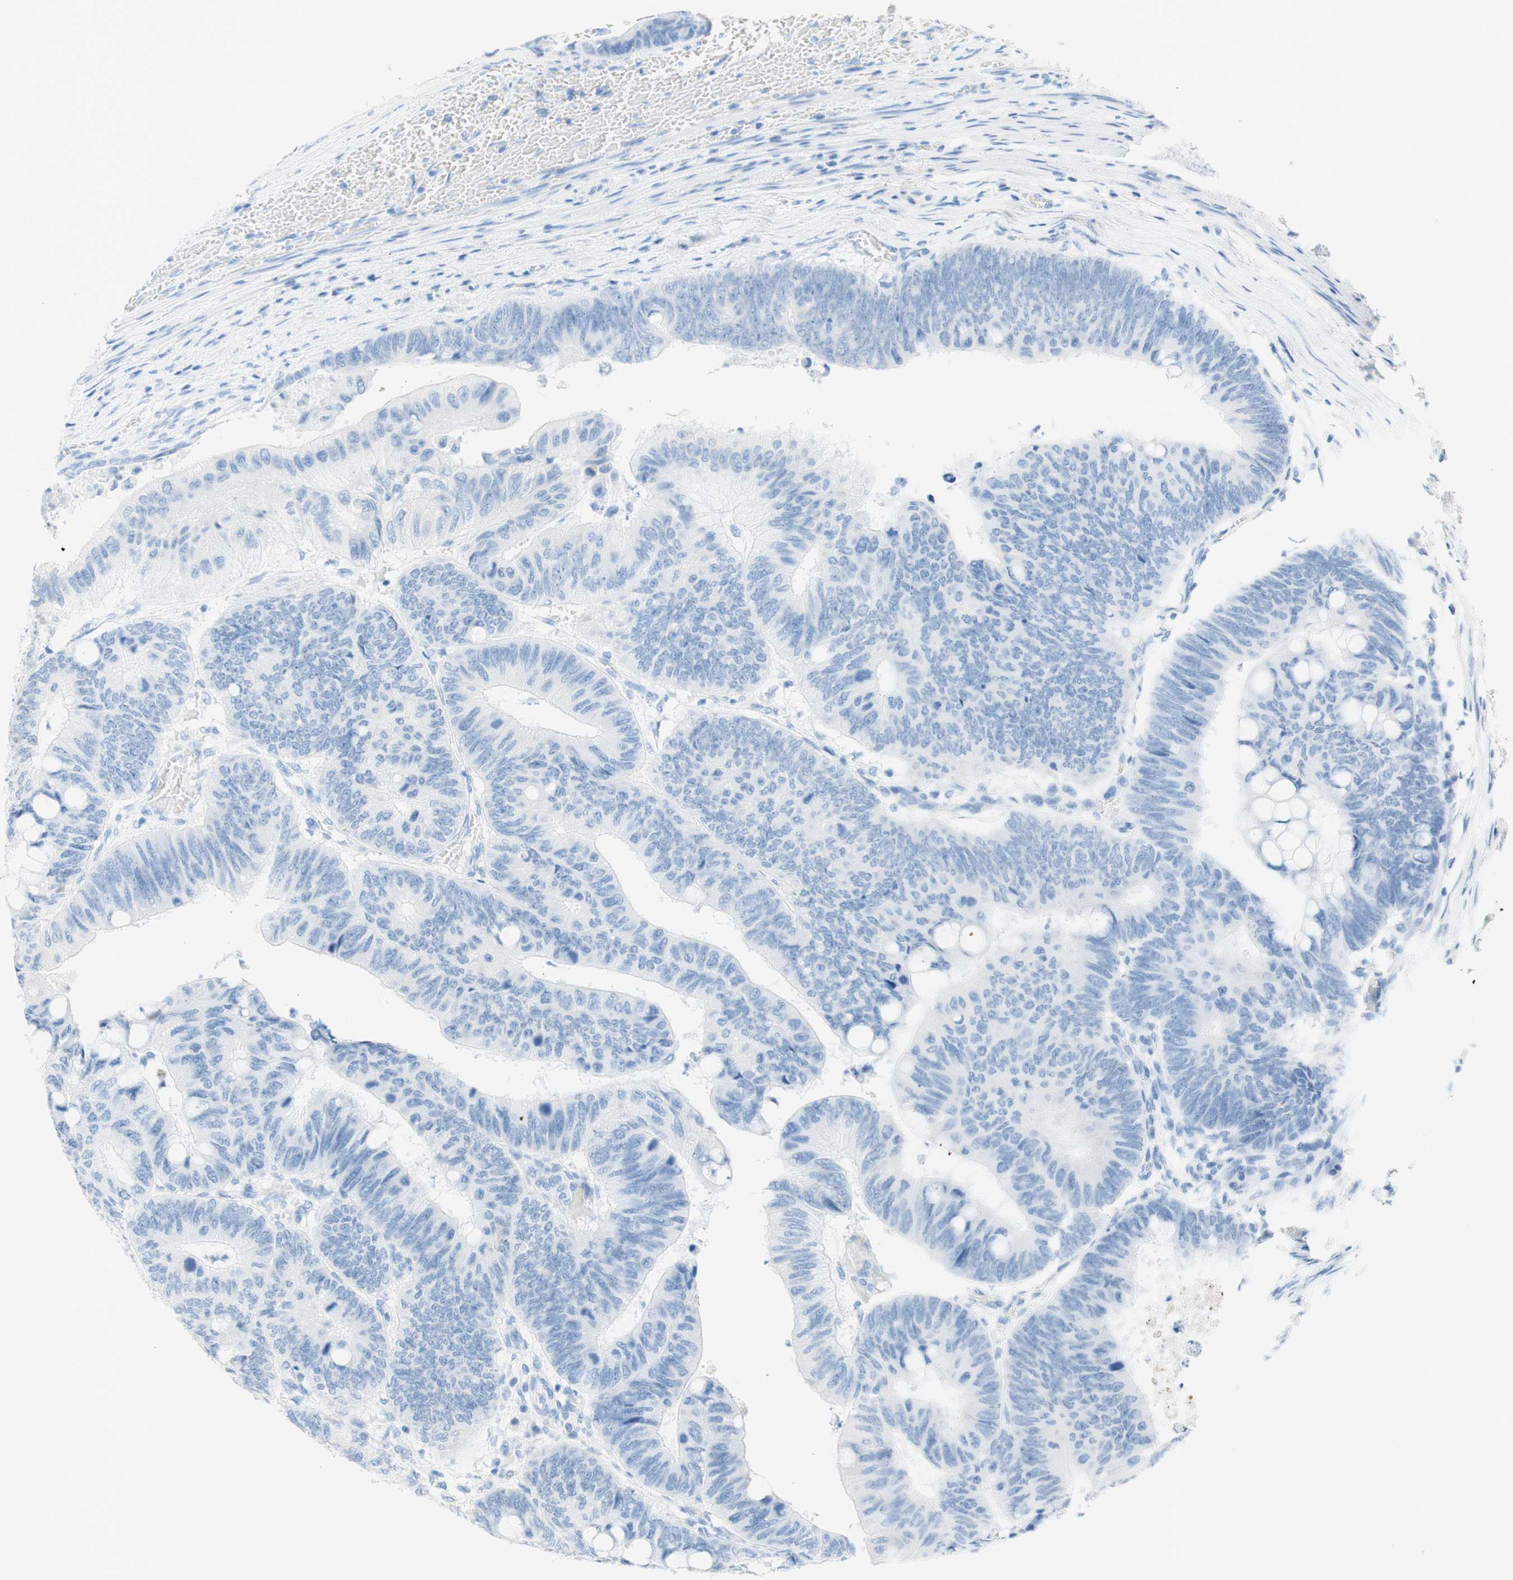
{"staining": {"intensity": "negative", "quantity": "none", "location": "none"}, "tissue": "colorectal cancer", "cell_type": "Tumor cells", "image_type": "cancer", "snomed": [{"axis": "morphology", "description": "Normal tissue, NOS"}, {"axis": "morphology", "description": "Adenocarcinoma, NOS"}, {"axis": "topography", "description": "Rectum"}, {"axis": "topography", "description": "Peripheral nerve tissue"}], "caption": "Immunohistochemistry of human colorectal cancer (adenocarcinoma) reveals no expression in tumor cells.", "gene": "POLR2J3", "patient": {"sex": "male", "age": 92}}